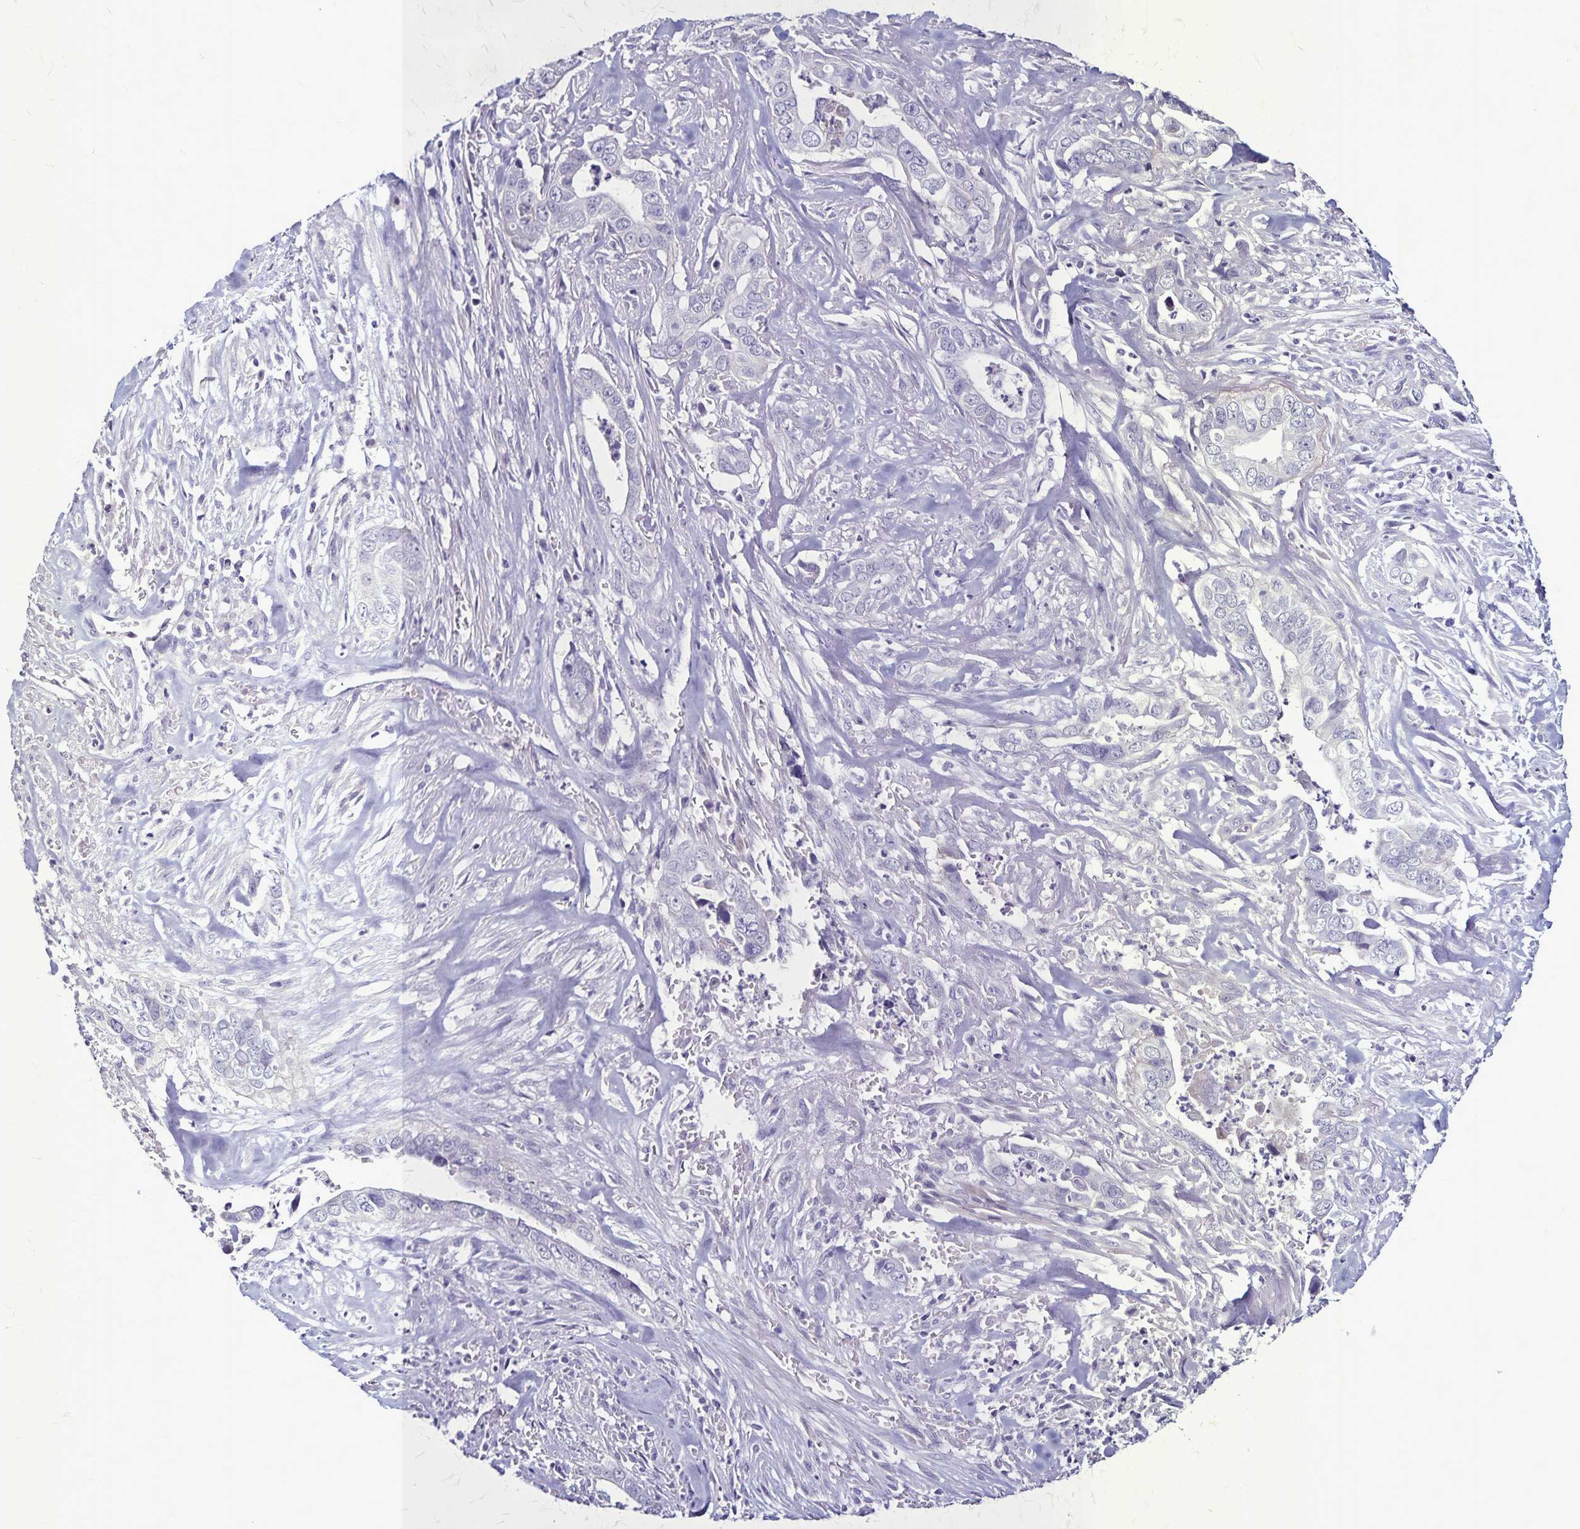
{"staining": {"intensity": "negative", "quantity": "none", "location": "none"}, "tissue": "liver cancer", "cell_type": "Tumor cells", "image_type": "cancer", "snomed": [{"axis": "morphology", "description": "Cholangiocarcinoma"}, {"axis": "topography", "description": "Liver"}], "caption": "IHC micrograph of neoplastic tissue: human liver cancer (cholangiocarcinoma) stained with DAB (3,3'-diaminobenzidine) shows no significant protein positivity in tumor cells.", "gene": "PLXNA4", "patient": {"sex": "female", "age": 79}}